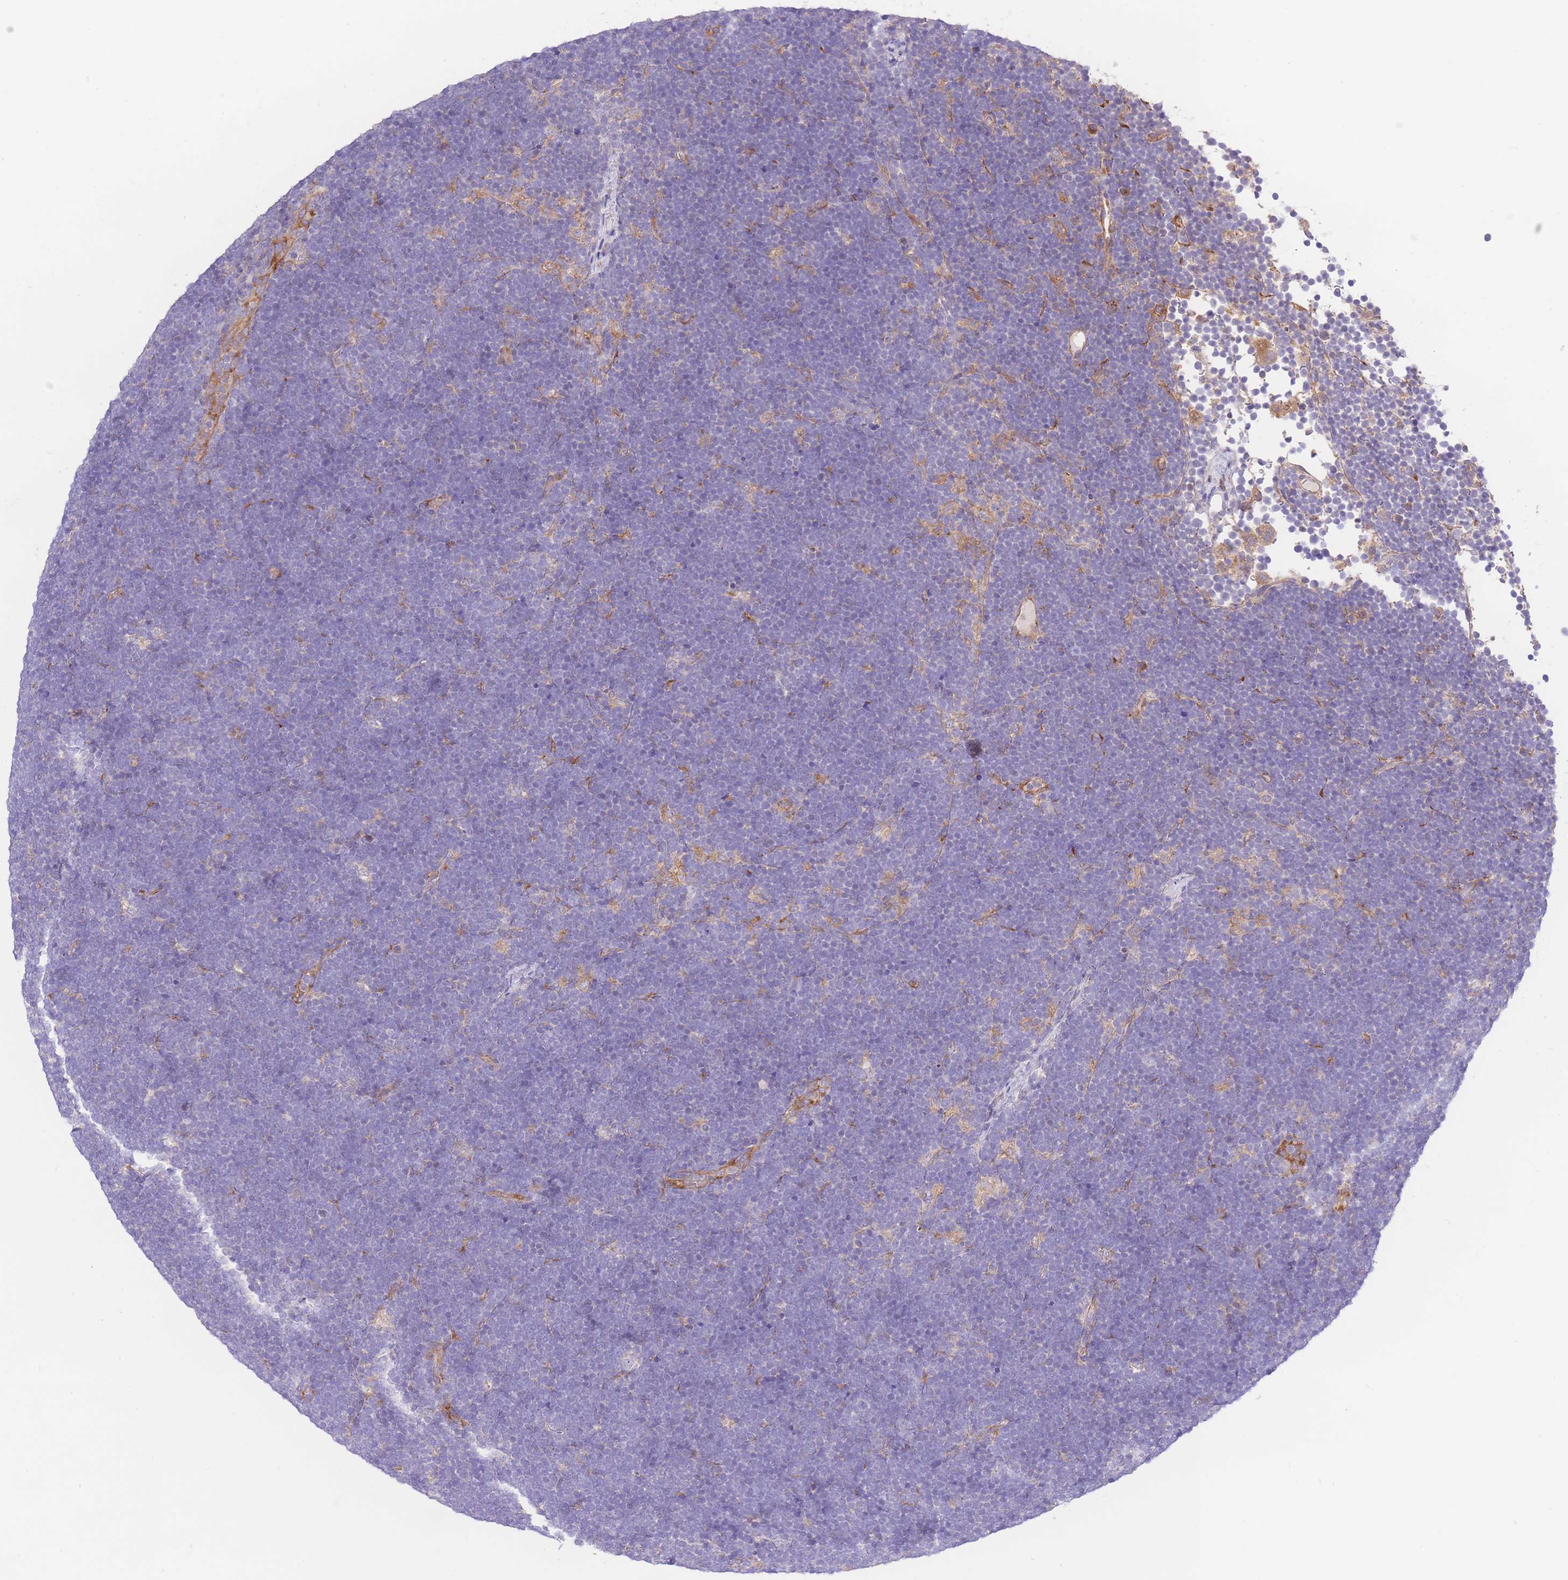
{"staining": {"intensity": "negative", "quantity": "none", "location": "none"}, "tissue": "lymphoma", "cell_type": "Tumor cells", "image_type": "cancer", "snomed": [{"axis": "morphology", "description": "Malignant lymphoma, non-Hodgkin's type, High grade"}, {"axis": "topography", "description": "Lymph node"}], "caption": "Immunohistochemistry (IHC) image of neoplastic tissue: human lymphoma stained with DAB (3,3'-diaminobenzidine) reveals no significant protein staining in tumor cells. (Stains: DAB (3,3'-diaminobenzidine) immunohistochemistry (IHC) with hematoxylin counter stain, Microscopy: brightfield microscopy at high magnification).", "gene": "INSYN2B", "patient": {"sex": "male", "age": 13}}